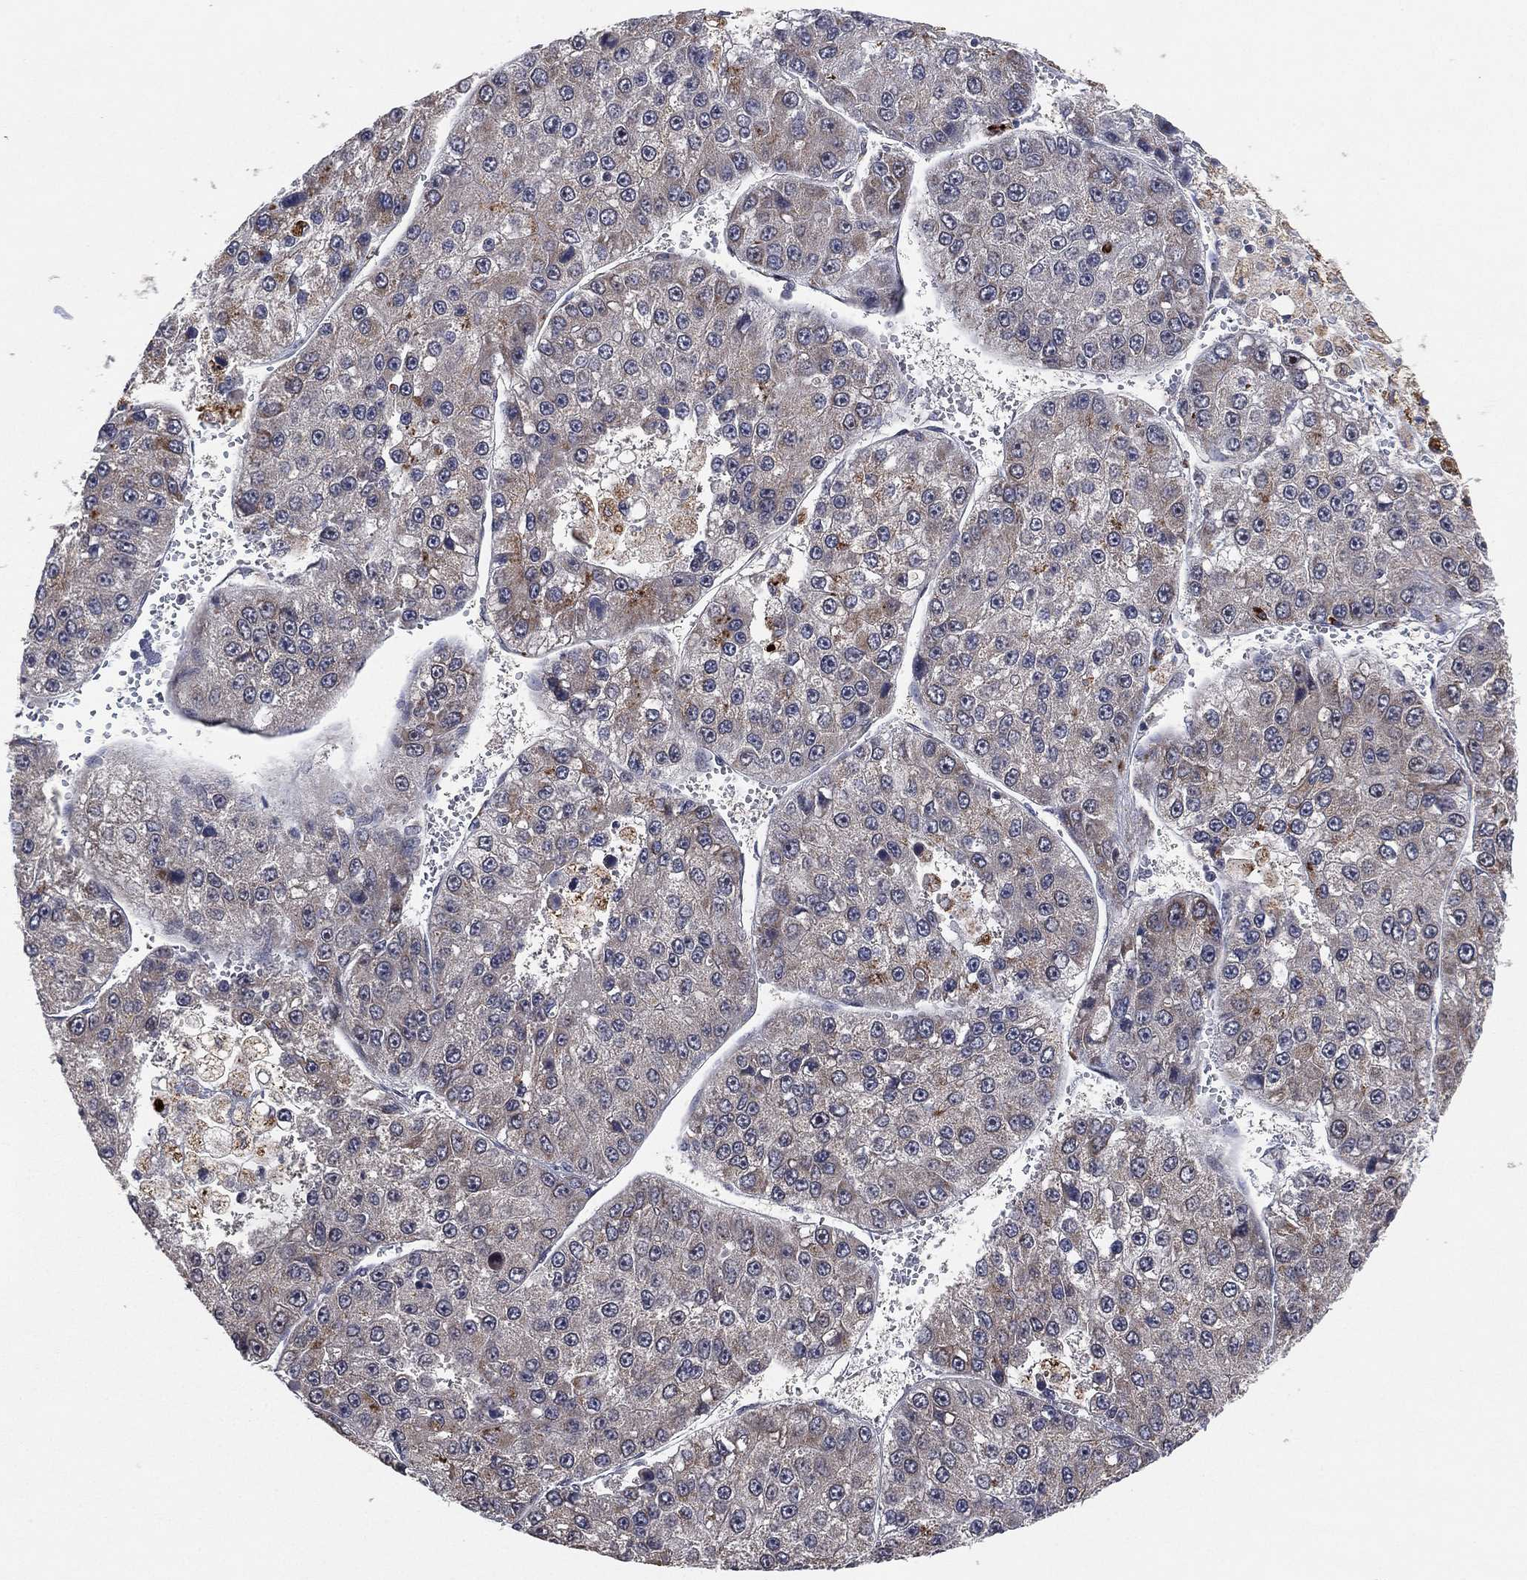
{"staining": {"intensity": "weak", "quantity": "<25%", "location": "cytoplasmic/membranous"}, "tissue": "liver cancer", "cell_type": "Tumor cells", "image_type": "cancer", "snomed": [{"axis": "morphology", "description": "Carcinoma, Hepatocellular, NOS"}, {"axis": "topography", "description": "Liver"}], "caption": "Immunohistochemistry histopathology image of human liver cancer stained for a protein (brown), which exhibits no staining in tumor cells. (Brightfield microscopy of DAB immunohistochemistry (IHC) at high magnification).", "gene": "FAM104A", "patient": {"sex": "female", "age": 73}}